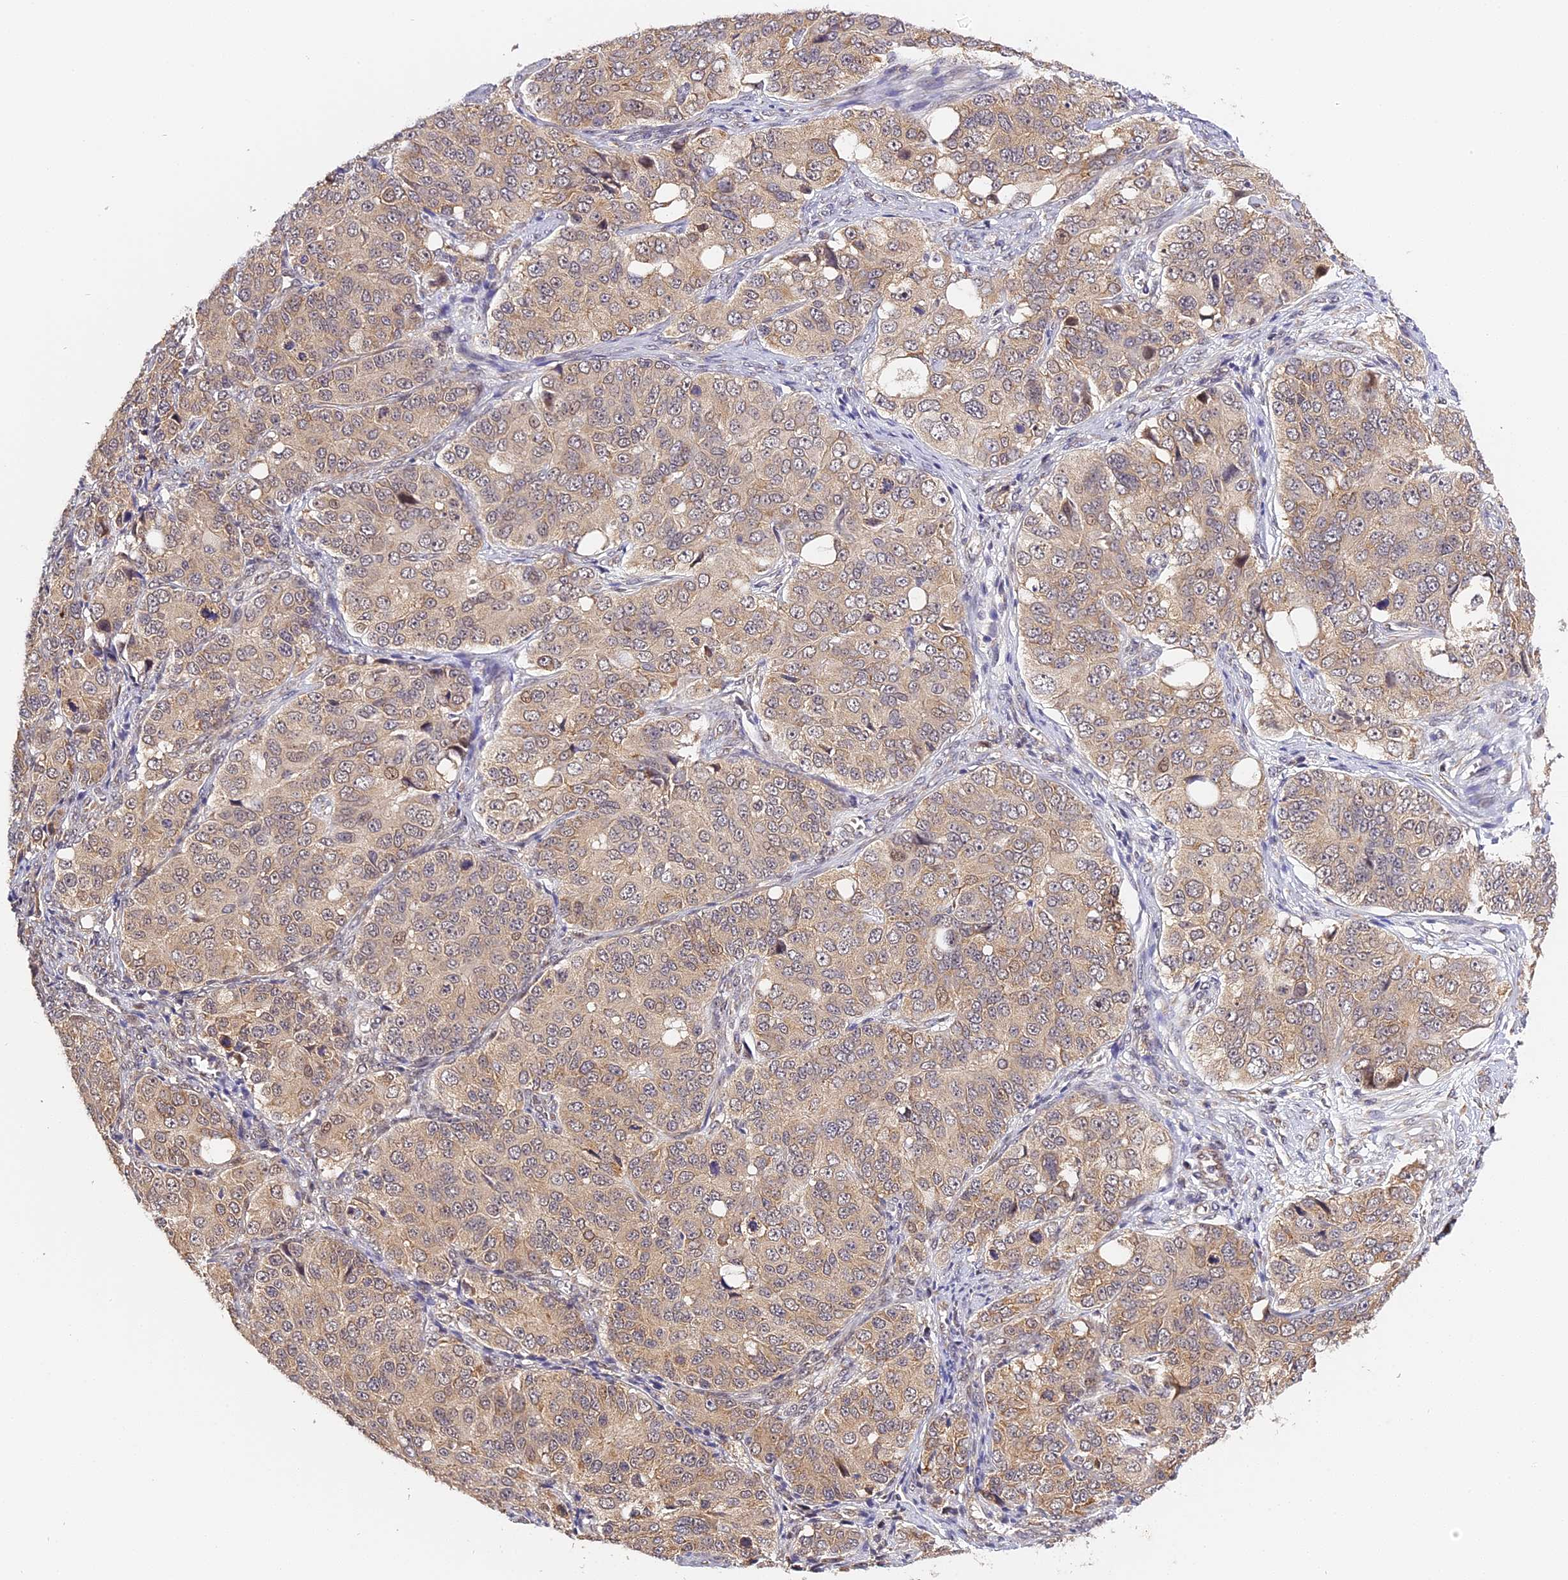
{"staining": {"intensity": "moderate", "quantity": "25%-75%", "location": "cytoplasmic/membranous"}, "tissue": "ovarian cancer", "cell_type": "Tumor cells", "image_type": "cancer", "snomed": [{"axis": "morphology", "description": "Carcinoma, endometroid"}, {"axis": "topography", "description": "Ovary"}], "caption": "IHC micrograph of neoplastic tissue: ovarian cancer (endometroid carcinoma) stained using immunohistochemistry displays medium levels of moderate protein expression localized specifically in the cytoplasmic/membranous of tumor cells, appearing as a cytoplasmic/membranous brown color.", "gene": "IMPACT", "patient": {"sex": "female", "age": 51}}